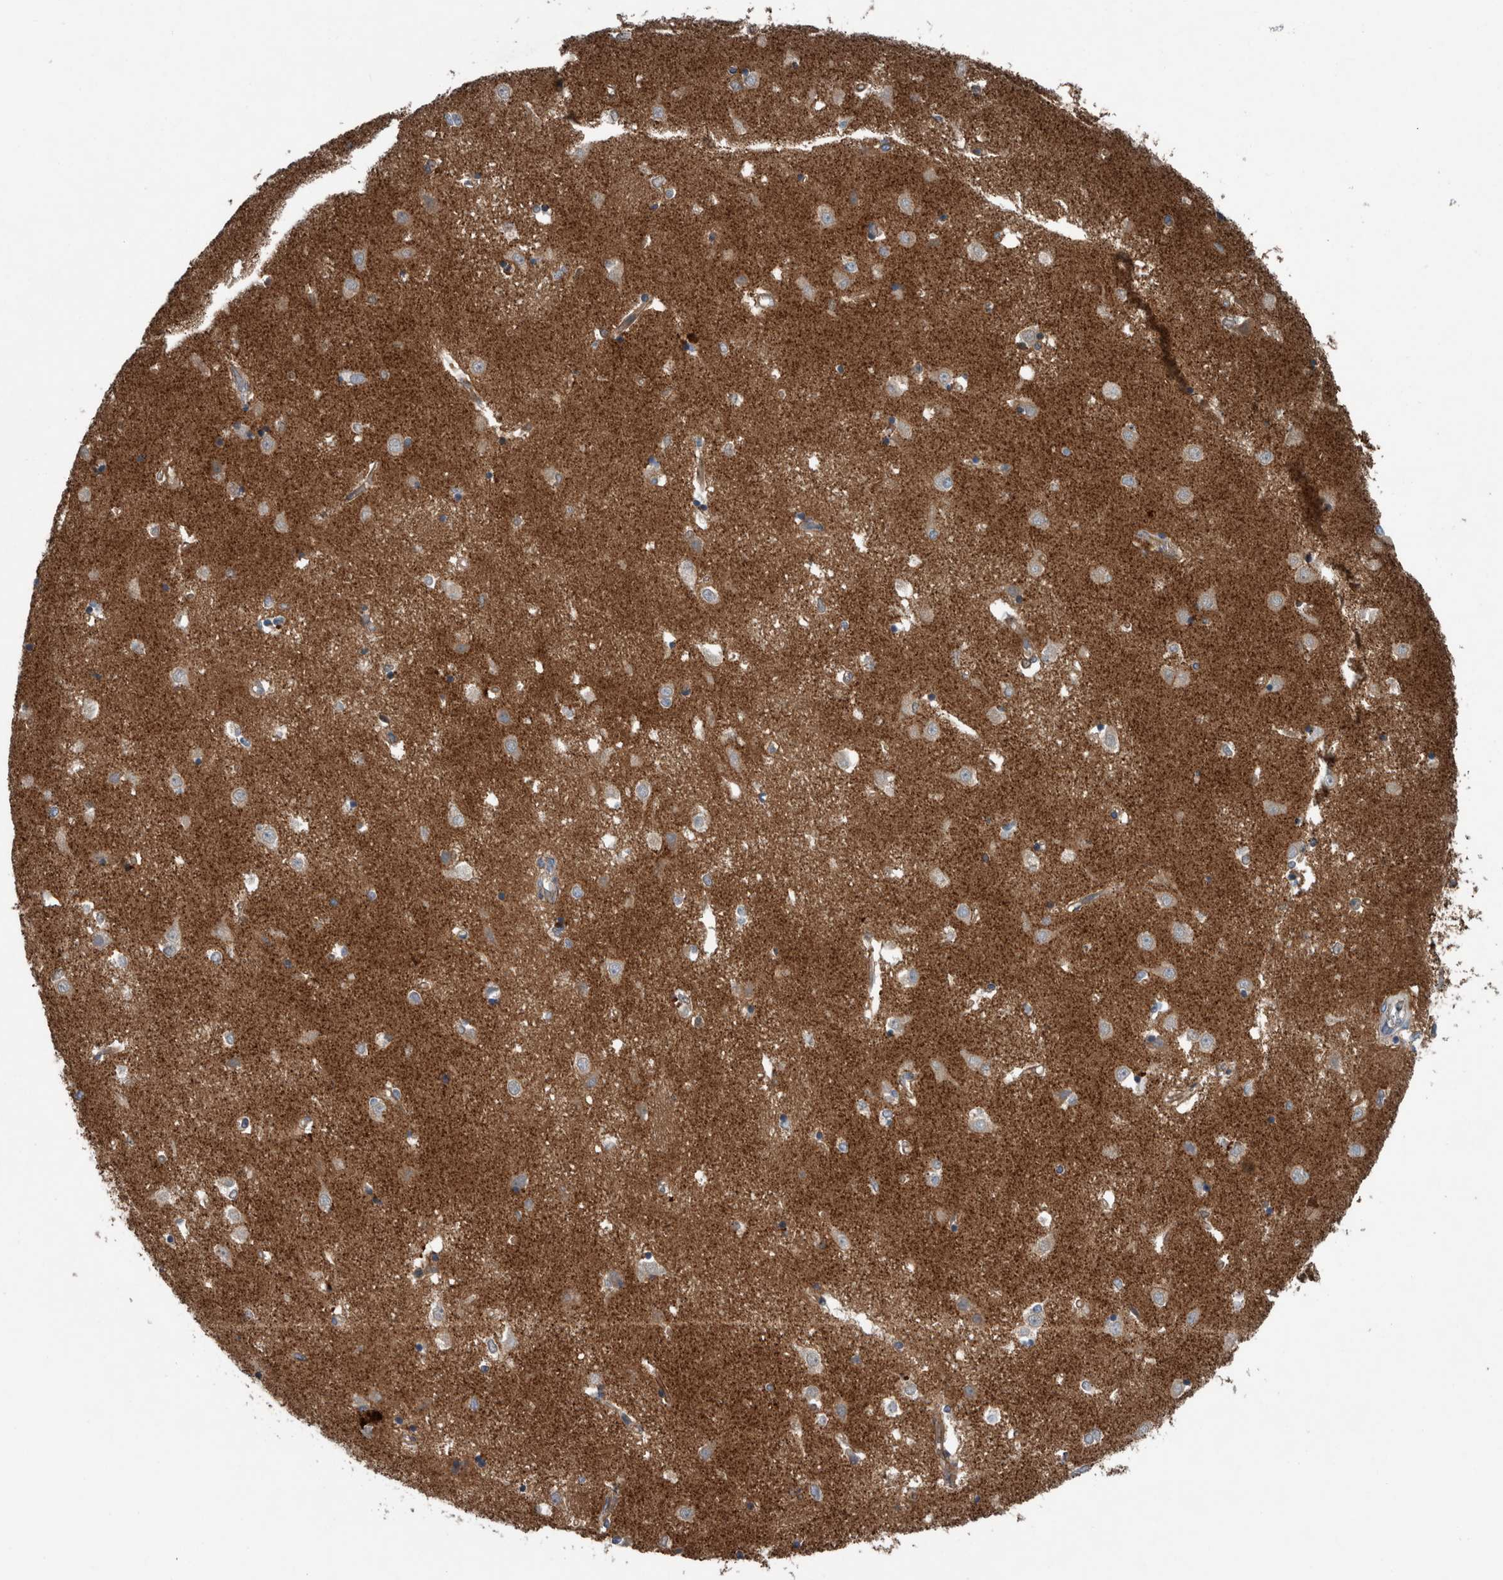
{"staining": {"intensity": "strong", "quantity": "25%-75%", "location": "cytoplasmic/membranous"}, "tissue": "caudate", "cell_type": "Glial cells", "image_type": "normal", "snomed": [{"axis": "morphology", "description": "Normal tissue, NOS"}, {"axis": "topography", "description": "Lateral ventricle wall"}], "caption": "The histopathology image demonstrates immunohistochemical staining of normal caudate. There is strong cytoplasmic/membranous staining is identified in about 25%-75% of glial cells. (DAB (3,3'-diaminobenzidine) IHC with brightfield microscopy, high magnification).", "gene": "GLT8D2", "patient": {"sex": "male", "age": 45}}